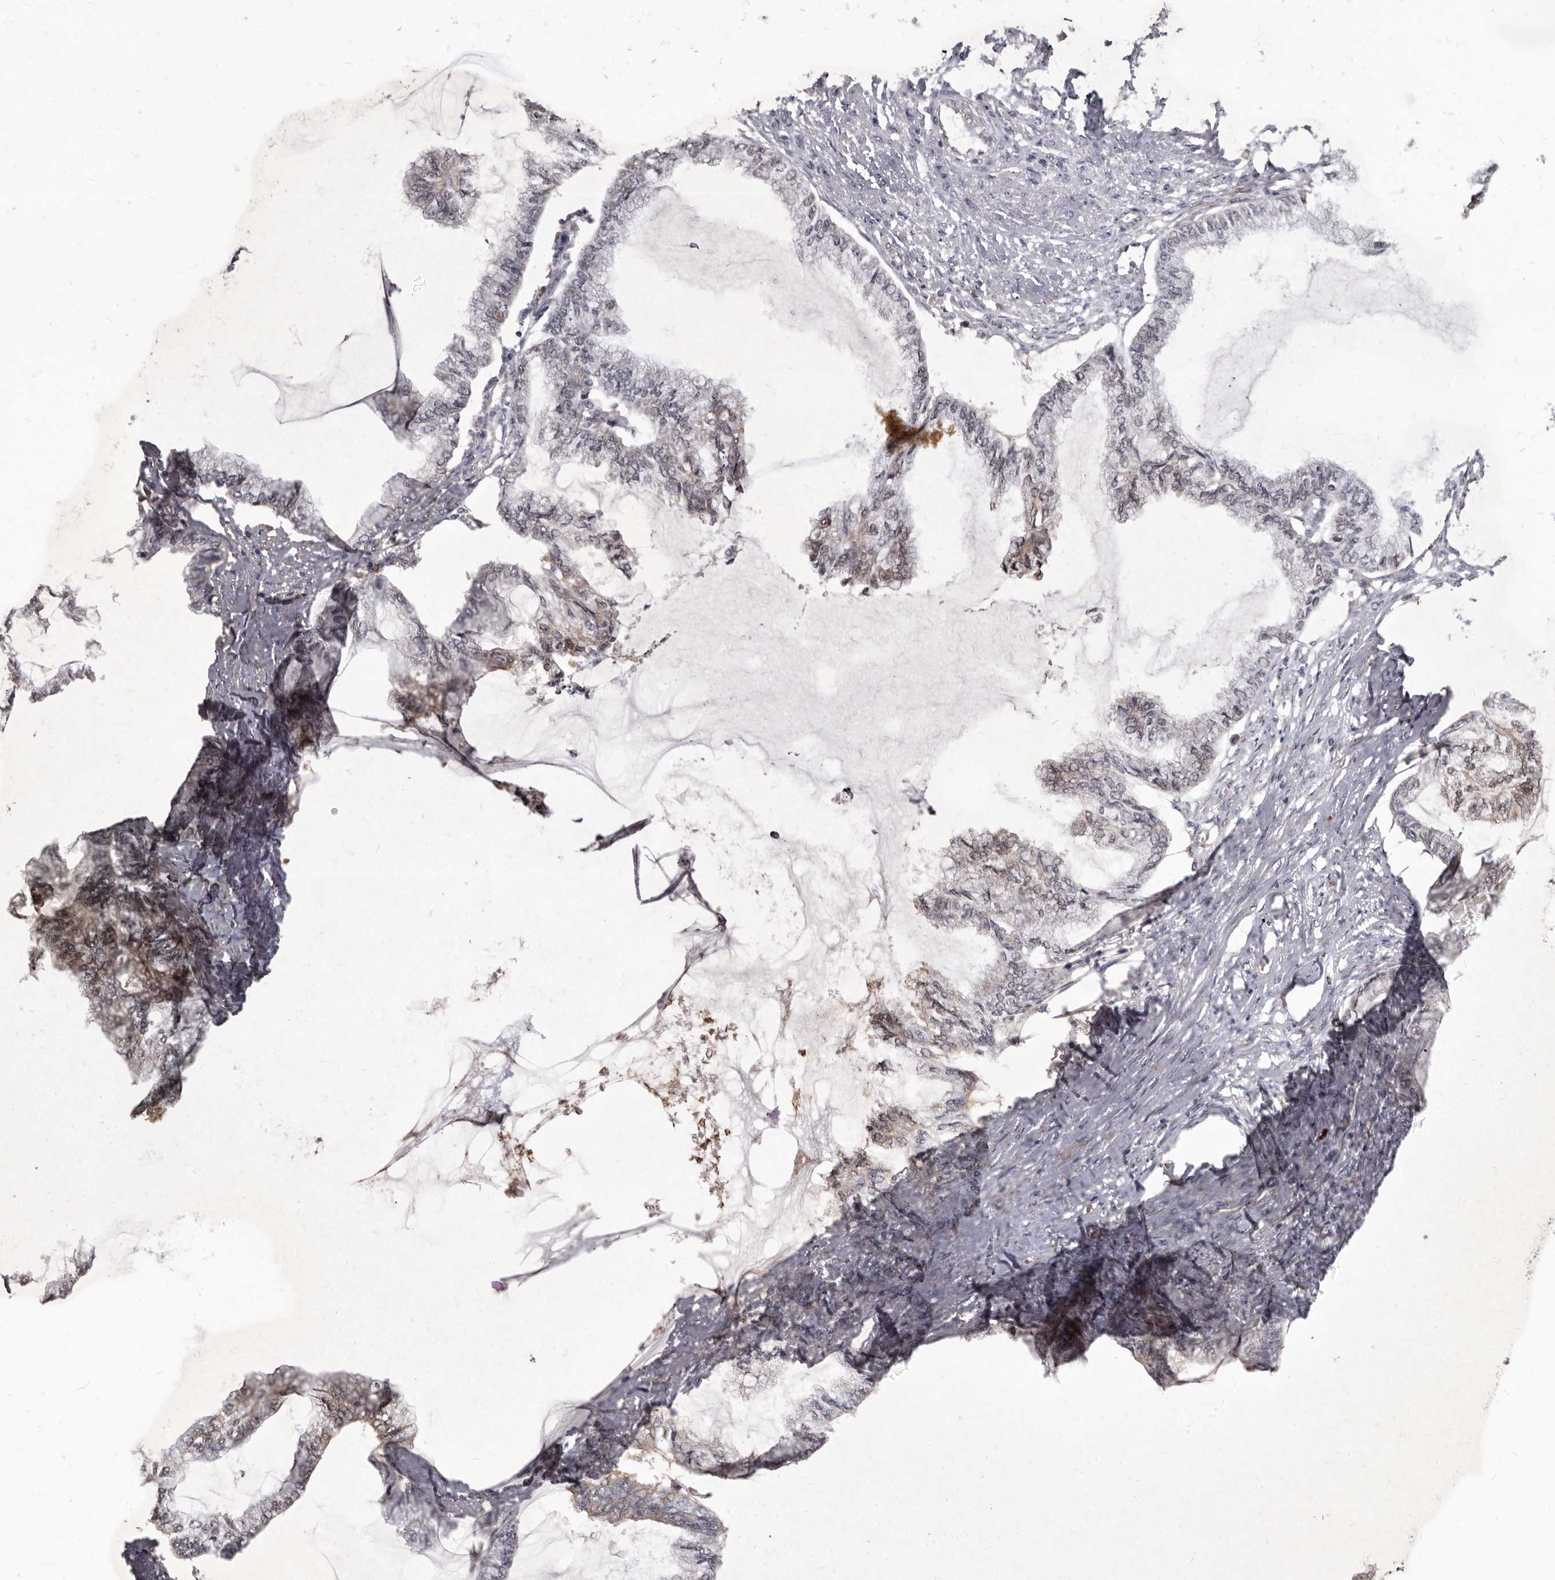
{"staining": {"intensity": "moderate", "quantity": "25%-75%", "location": "cytoplasmic/membranous,nuclear"}, "tissue": "endometrial cancer", "cell_type": "Tumor cells", "image_type": "cancer", "snomed": [{"axis": "morphology", "description": "Adenocarcinoma, NOS"}, {"axis": "topography", "description": "Endometrium"}], "caption": "Immunohistochemistry image of endometrial adenocarcinoma stained for a protein (brown), which displays medium levels of moderate cytoplasmic/membranous and nuclear expression in about 25%-75% of tumor cells.", "gene": "ACLY", "patient": {"sex": "female", "age": 86}}